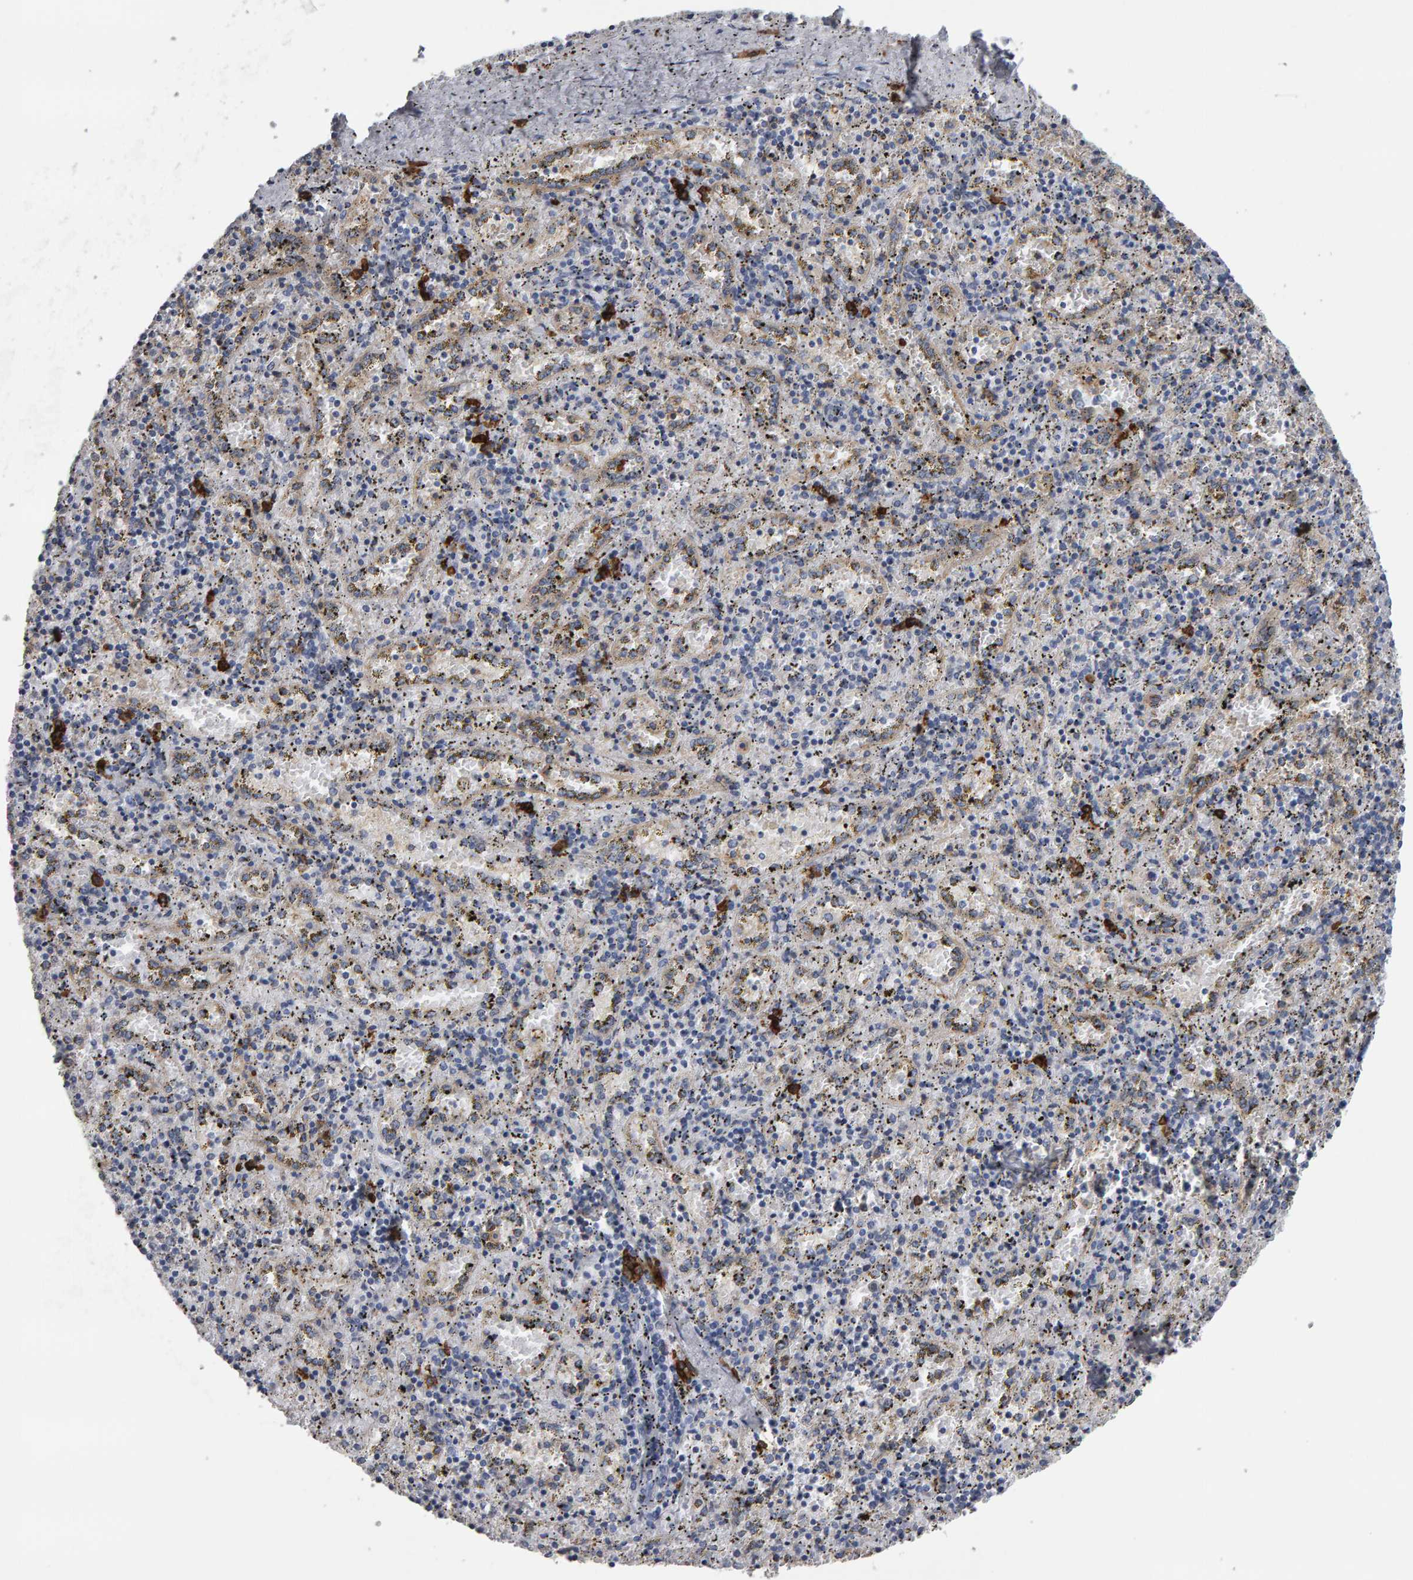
{"staining": {"intensity": "strong", "quantity": "<25%", "location": "cytoplasmic/membranous"}, "tissue": "spleen", "cell_type": "Cells in red pulp", "image_type": "normal", "snomed": [{"axis": "morphology", "description": "Normal tissue, NOS"}, {"axis": "topography", "description": "Spleen"}], "caption": "Immunohistochemistry of benign human spleen demonstrates medium levels of strong cytoplasmic/membranous expression in approximately <25% of cells in red pulp.", "gene": "CD38", "patient": {"sex": "male", "age": 11}}